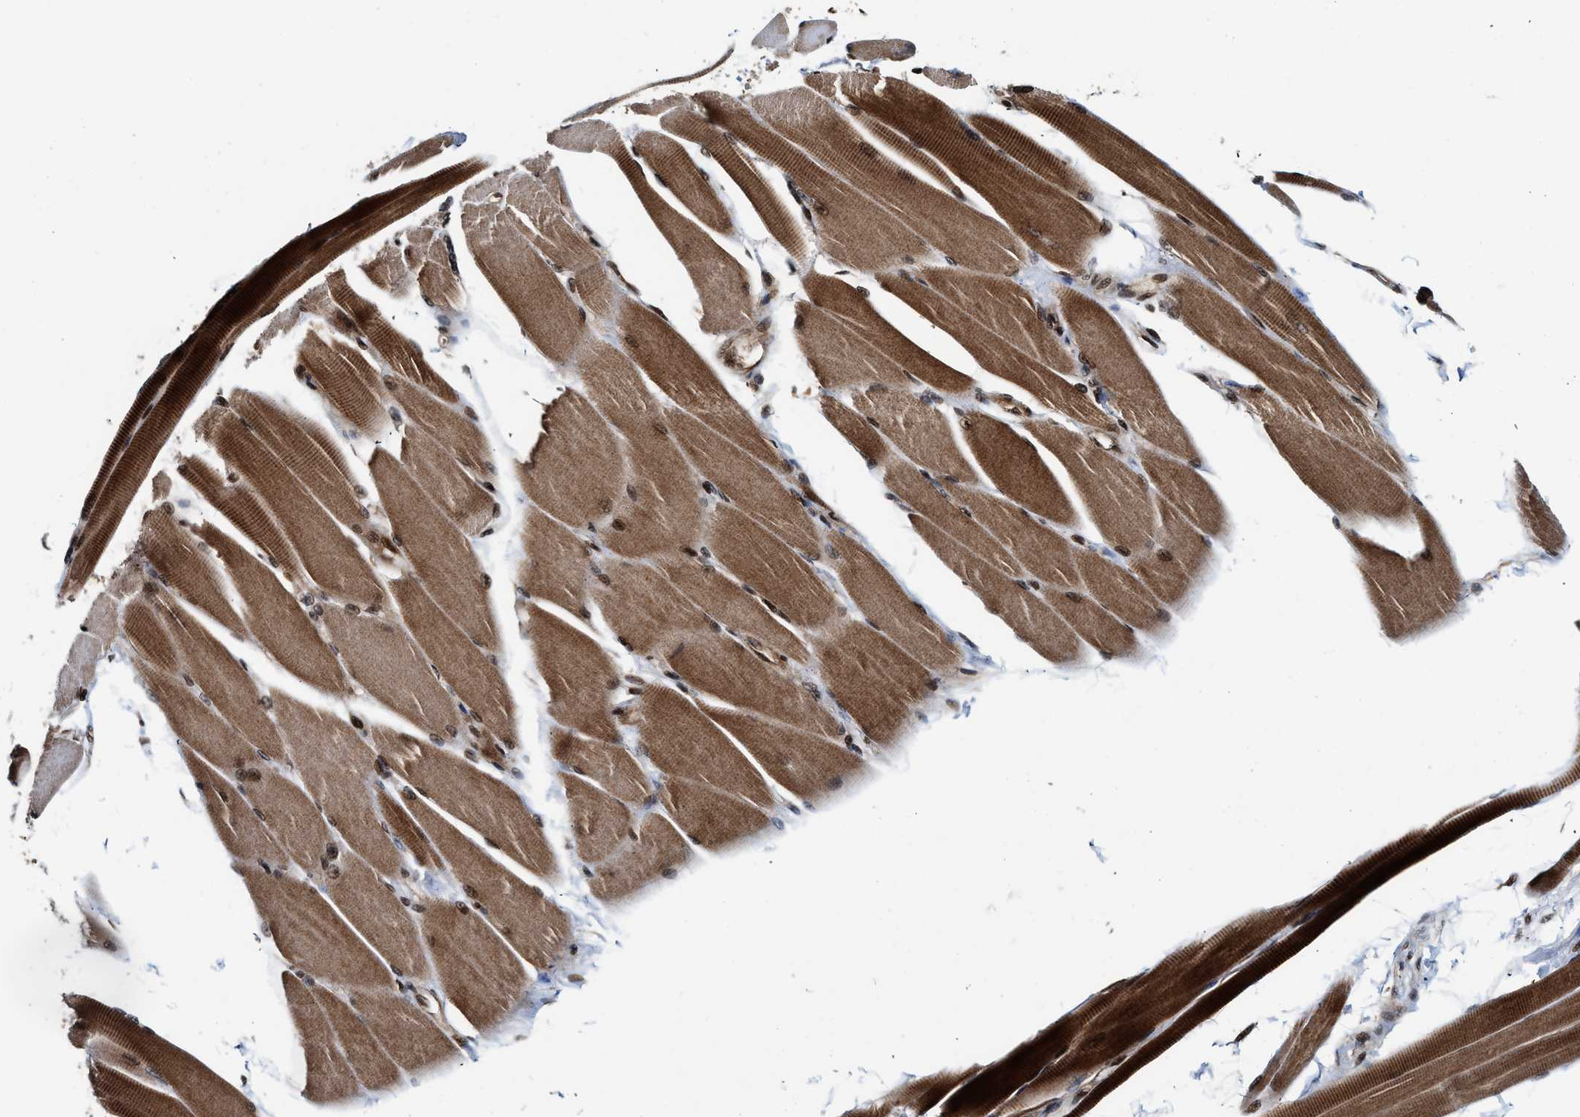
{"staining": {"intensity": "strong", "quantity": "25%-75%", "location": "cytoplasmic/membranous,nuclear"}, "tissue": "skeletal muscle", "cell_type": "Myocytes", "image_type": "normal", "snomed": [{"axis": "morphology", "description": "Normal tissue, NOS"}, {"axis": "topography", "description": "Skeletal muscle"}, {"axis": "topography", "description": "Peripheral nerve tissue"}], "caption": "Strong cytoplasmic/membranous,nuclear protein positivity is seen in approximately 25%-75% of myocytes in skeletal muscle.", "gene": "MDM2", "patient": {"sex": "female", "age": 84}}